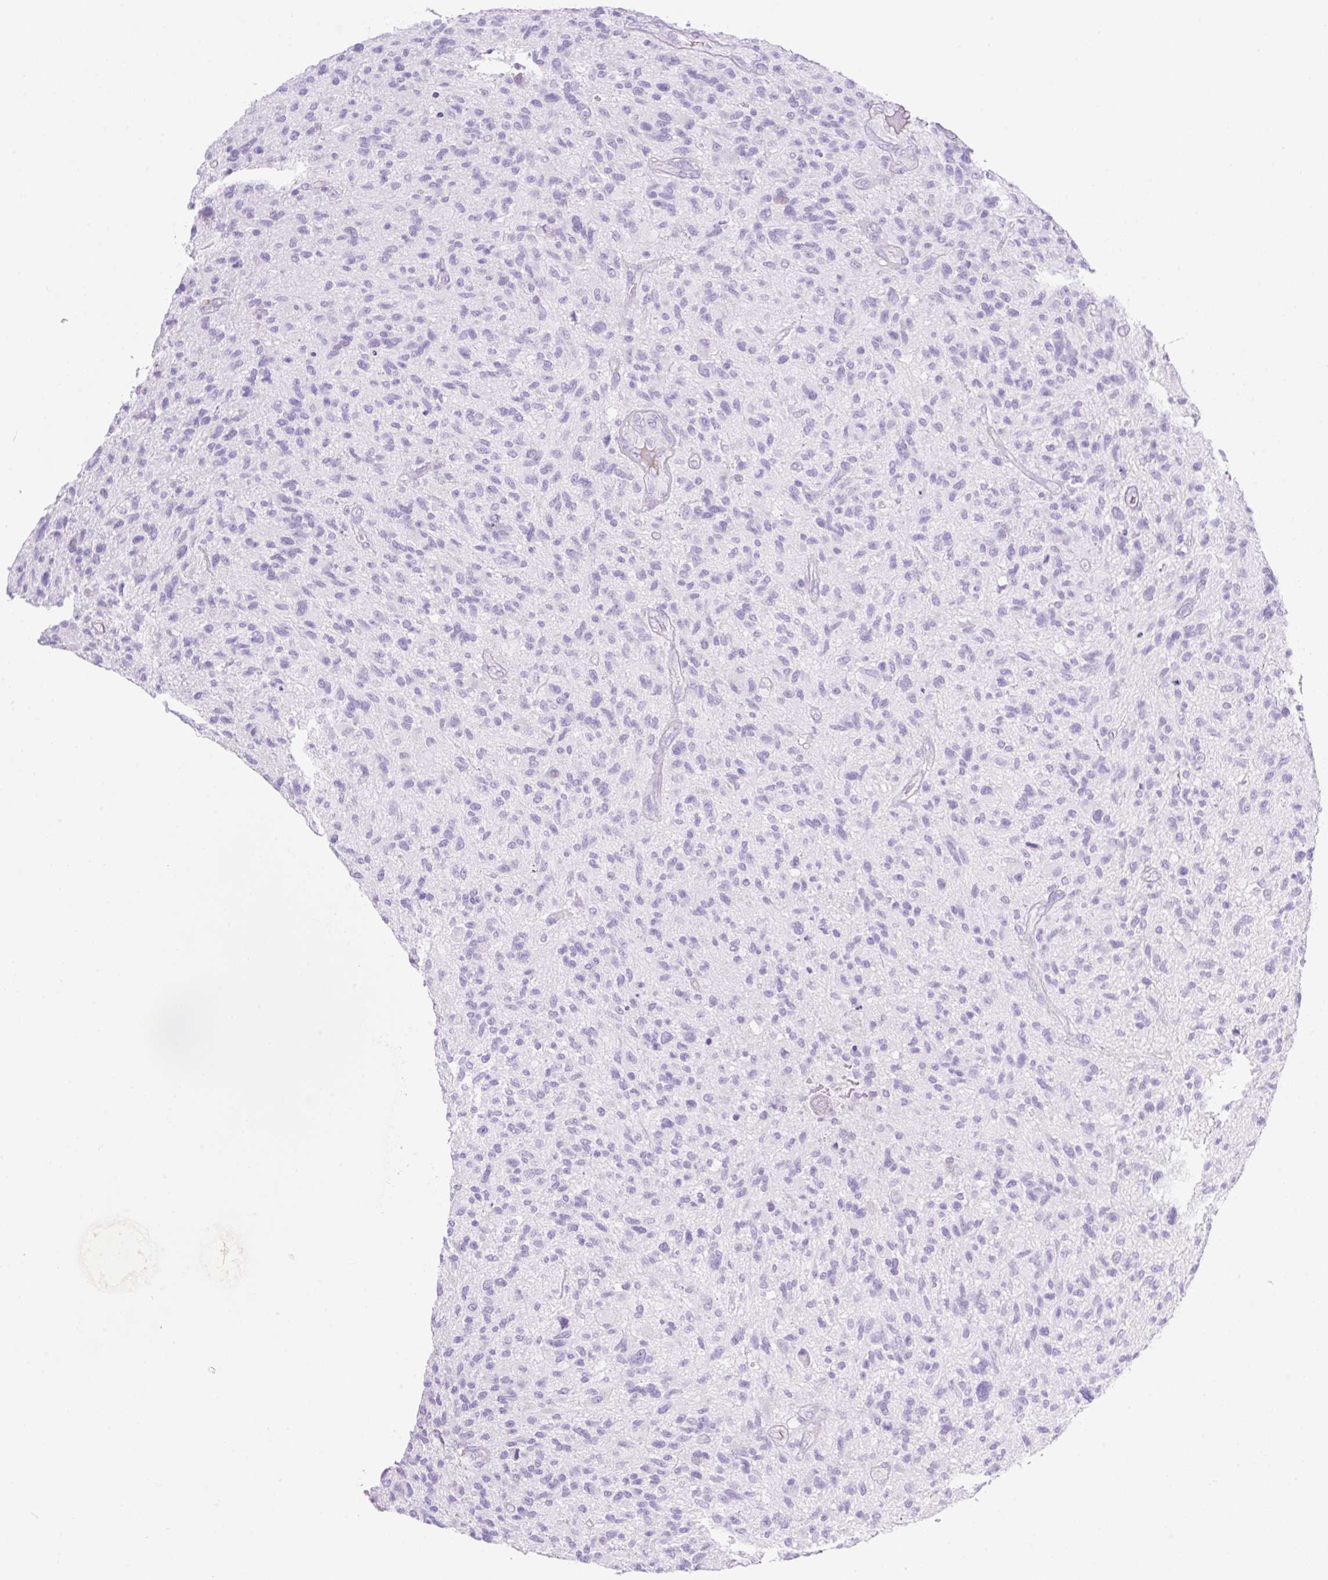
{"staining": {"intensity": "negative", "quantity": "none", "location": "none"}, "tissue": "glioma", "cell_type": "Tumor cells", "image_type": "cancer", "snomed": [{"axis": "morphology", "description": "Glioma, malignant, High grade"}, {"axis": "topography", "description": "Brain"}], "caption": "Immunohistochemical staining of human glioma displays no significant positivity in tumor cells.", "gene": "CDX1", "patient": {"sex": "male", "age": 47}}